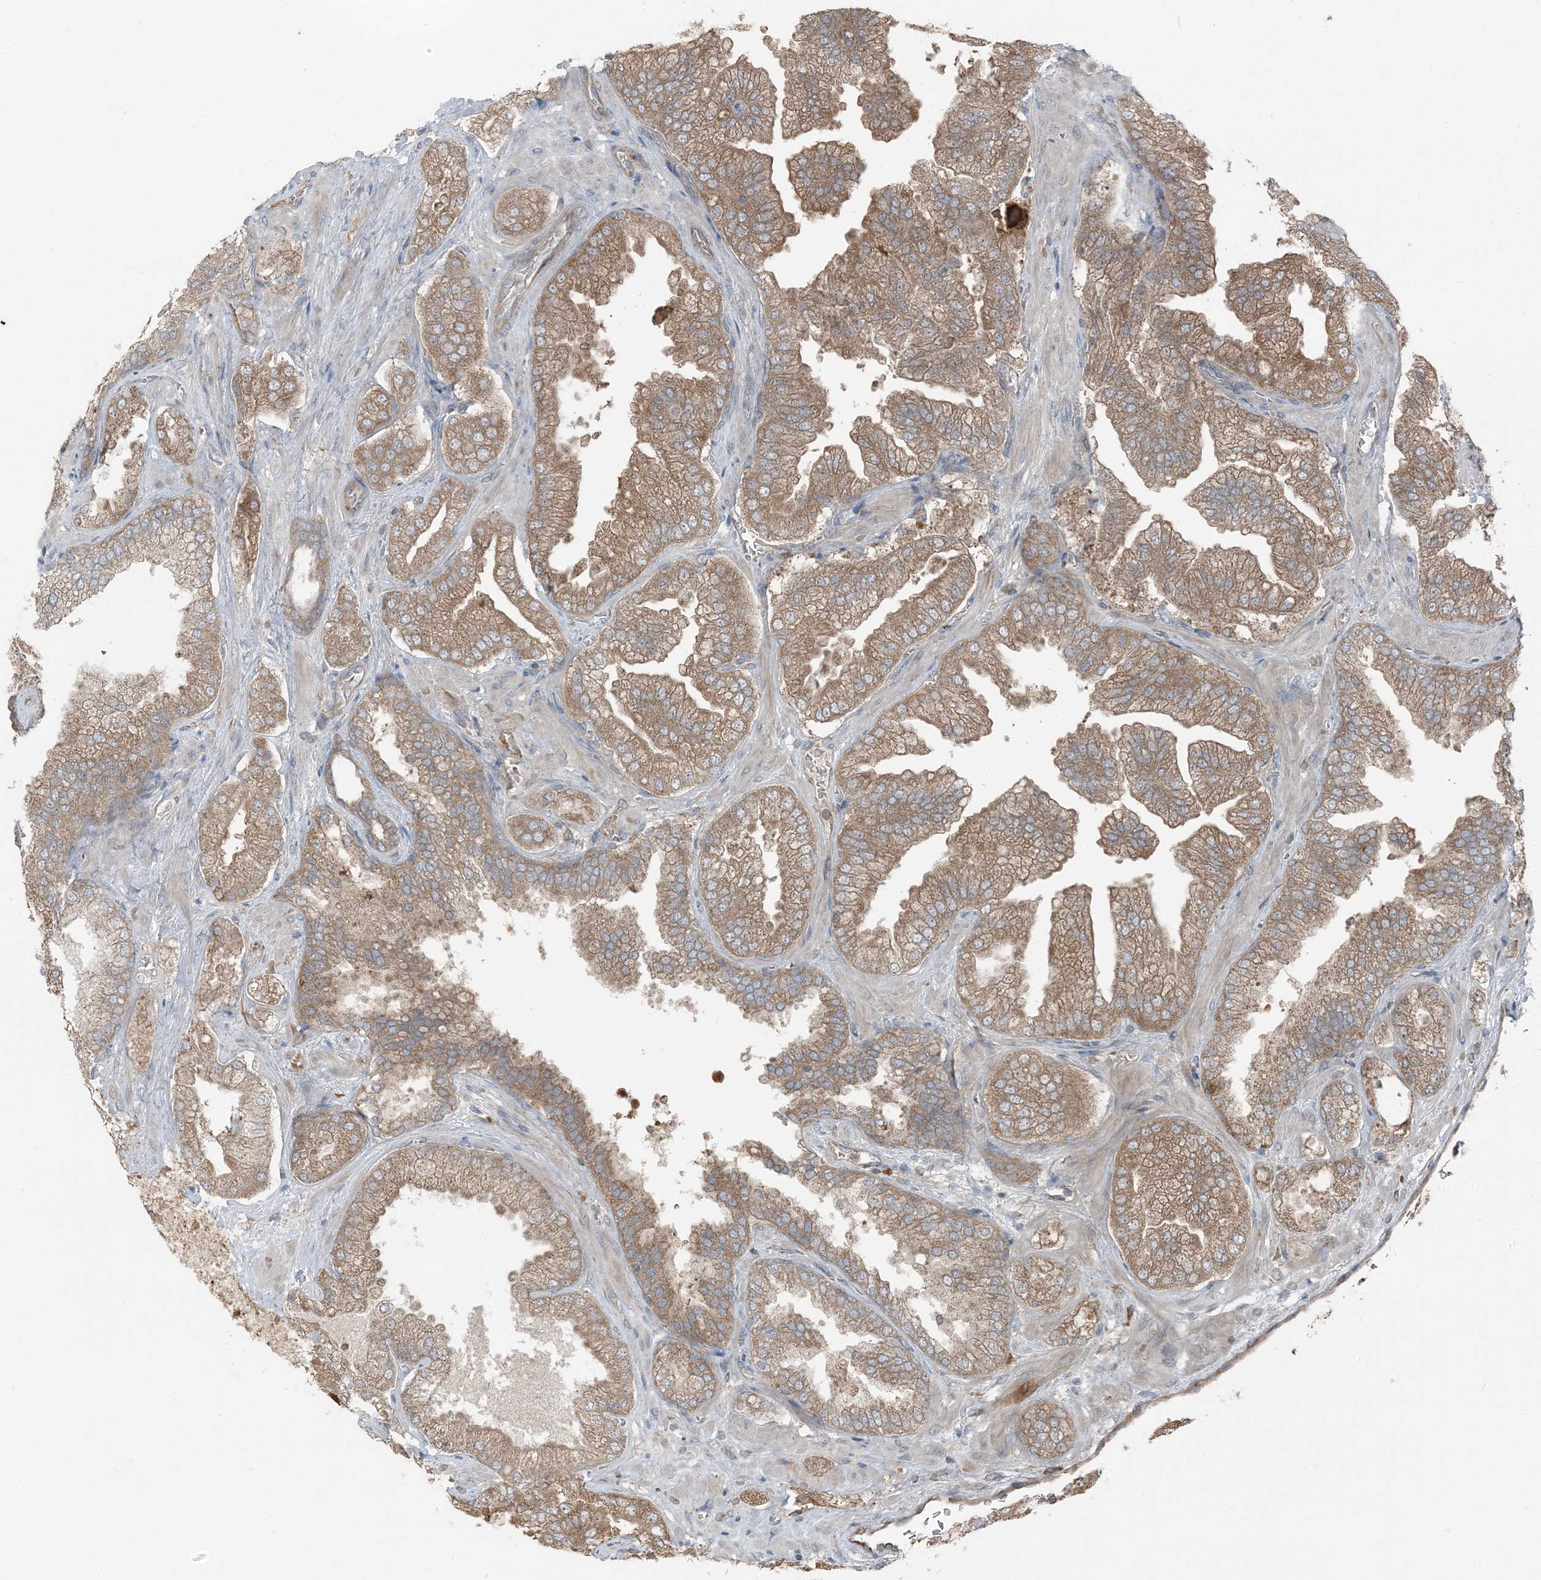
{"staining": {"intensity": "strong", "quantity": ">75%", "location": "cytoplasmic/membranous"}, "tissue": "prostate cancer", "cell_type": "Tumor cells", "image_type": "cancer", "snomed": [{"axis": "morphology", "description": "Adenocarcinoma, High grade"}, {"axis": "topography", "description": "Prostate"}], "caption": "Human prostate high-grade adenocarcinoma stained with a brown dye exhibits strong cytoplasmic/membranous positive expression in about >75% of tumor cells.", "gene": "RAB3GAP1", "patient": {"sex": "male", "age": 58}}